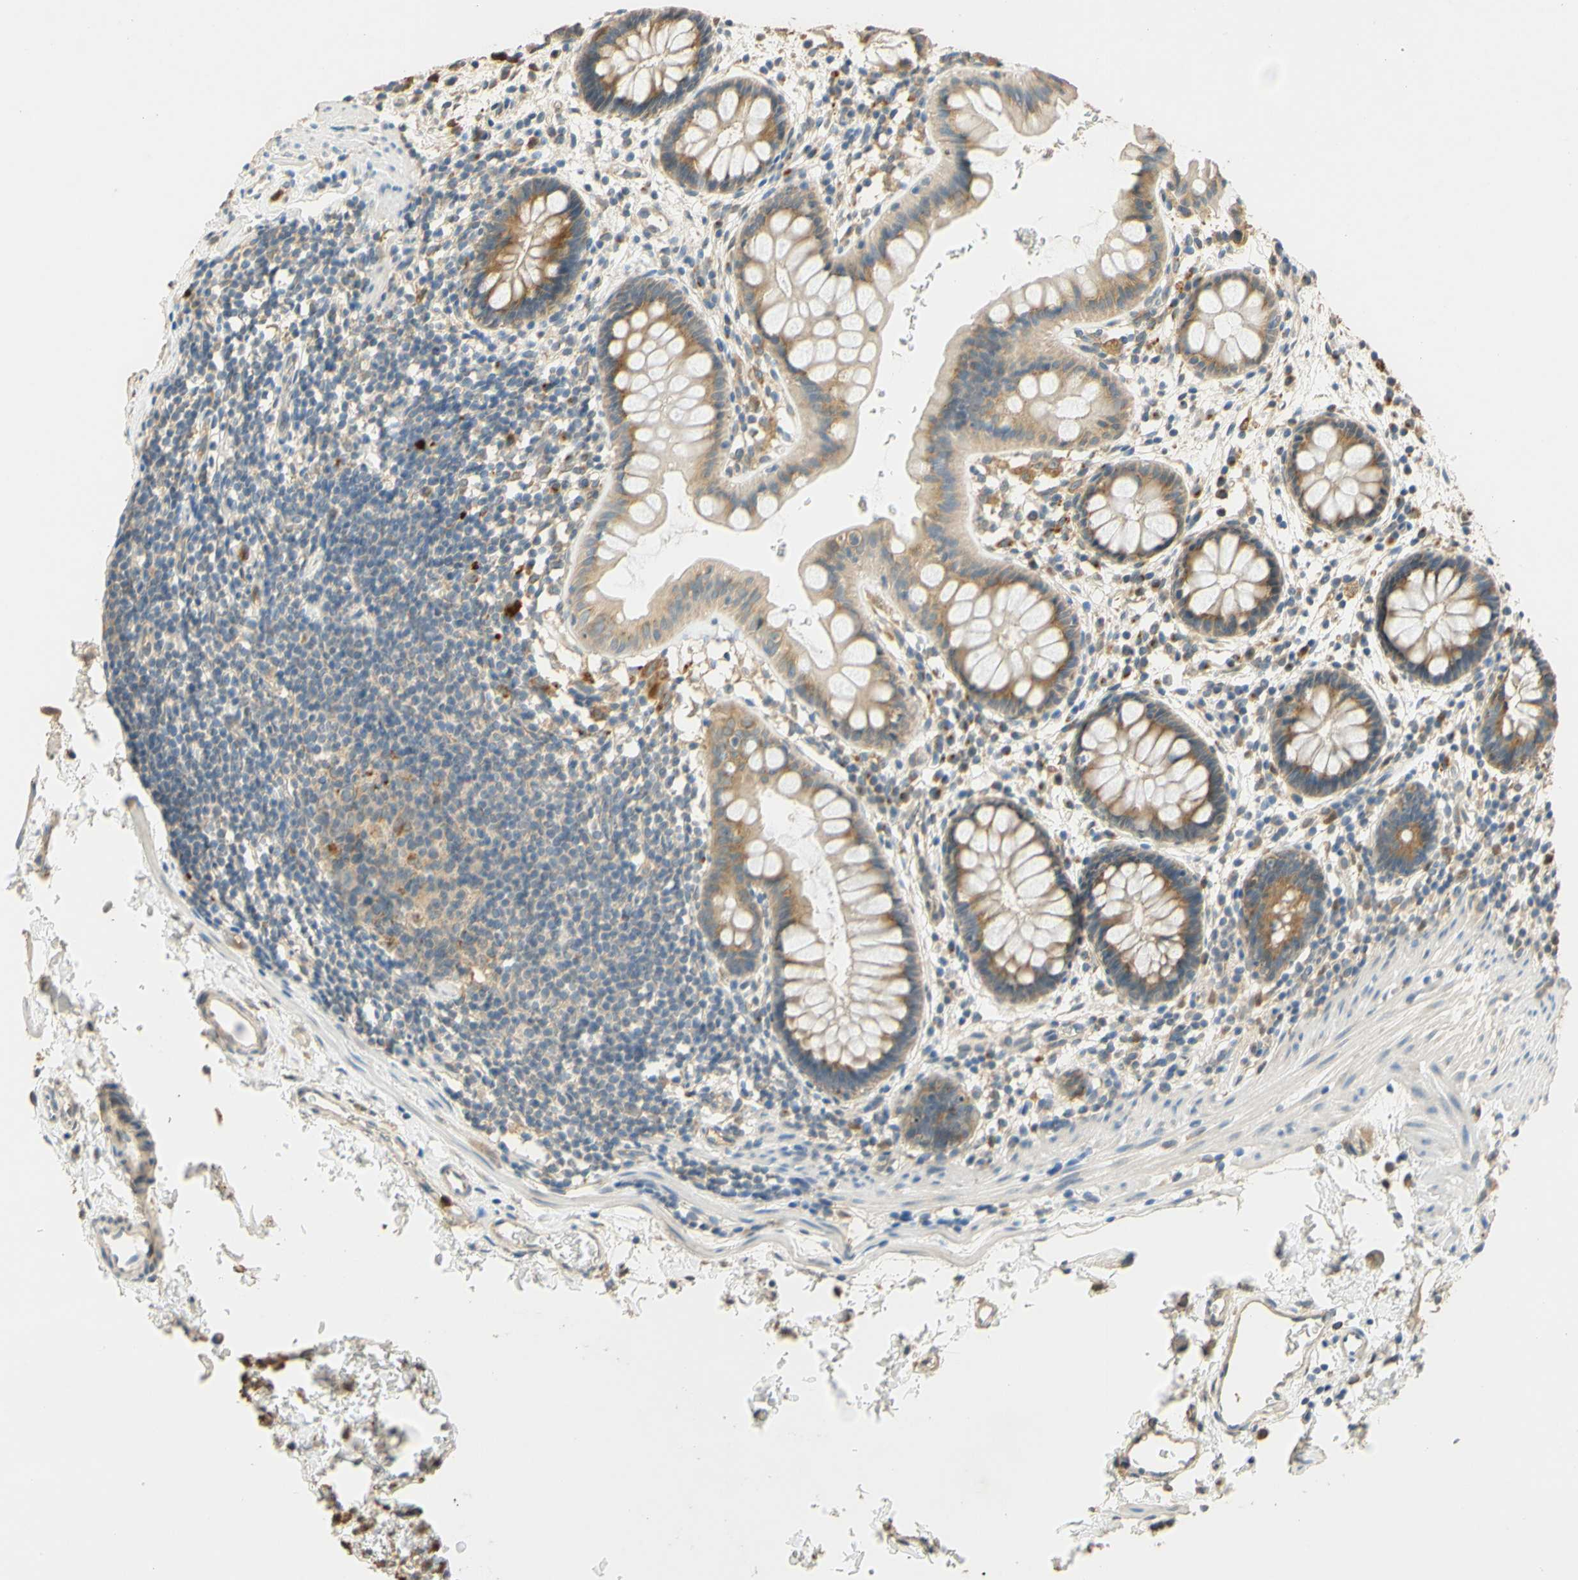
{"staining": {"intensity": "moderate", "quantity": ">75%", "location": "cytoplasmic/membranous"}, "tissue": "rectum", "cell_type": "Glandular cells", "image_type": "normal", "snomed": [{"axis": "morphology", "description": "Normal tissue, NOS"}, {"axis": "topography", "description": "Rectum"}], "caption": "Immunohistochemistry (IHC) photomicrograph of normal human rectum stained for a protein (brown), which displays medium levels of moderate cytoplasmic/membranous expression in approximately >75% of glandular cells.", "gene": "ENTREP2", "patient": {"sex": "female", "age": 24}}